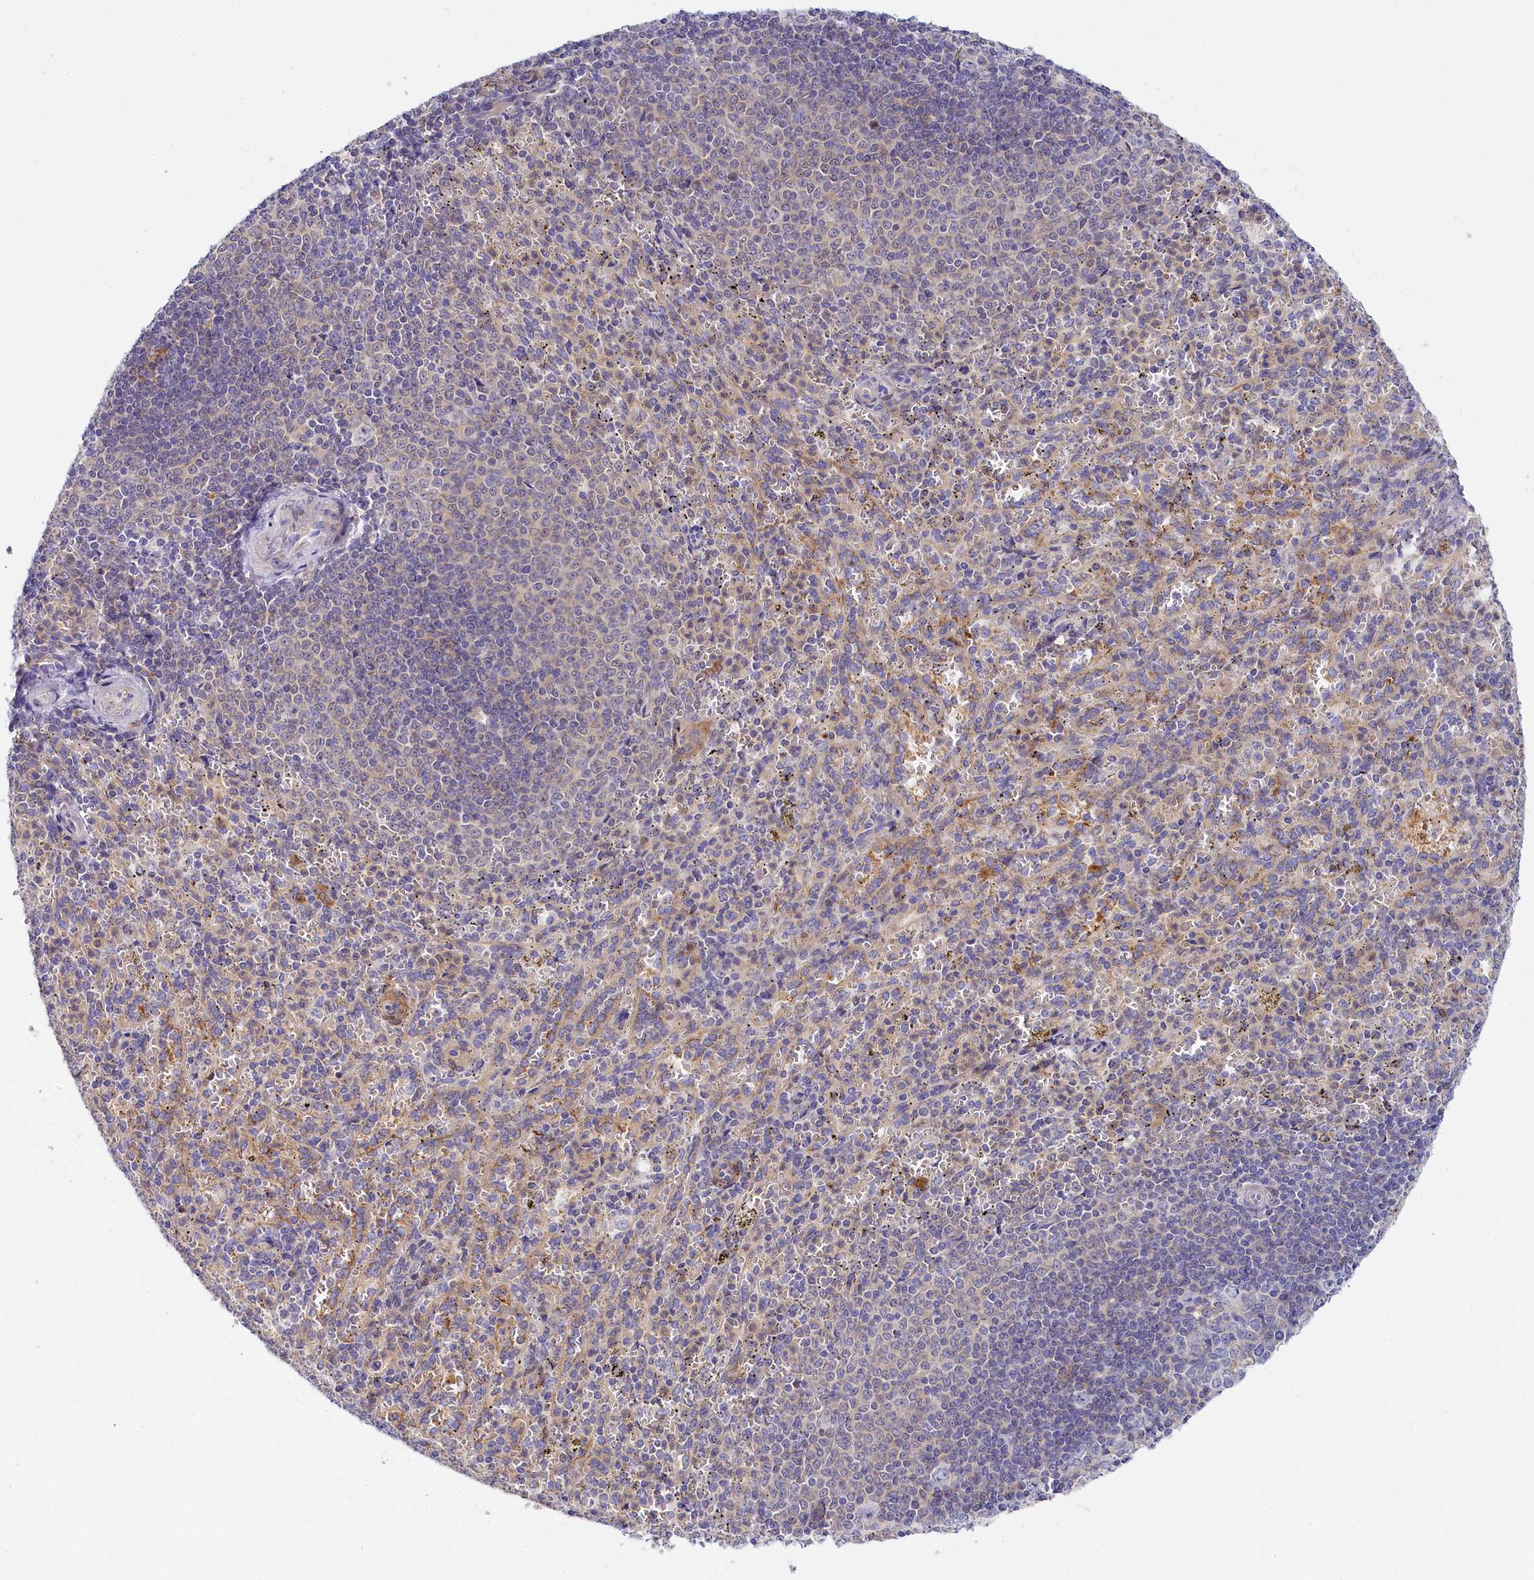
{"staining": {"intensity": "negative", "quantity": "none", "location": "none"}, "tissue": "spleen", "cell_type": "Cells in red pulp", "image_type": "normal", "snomed": [{"axis": "morphology", "description": "Normal tissue, NOS"}, {"axis": "topography", "description": "Spleen"}], "caption": "This is a photomicrograph of immunohistochemistry staining of benign spleen, which shows no staining in cells in red pulp. (DAB (3,3'-diaminobenzidine) IHC with hematoxylin counter stain).", "gene": "KATNB1", "patient": {"sex": "female", "age": 21}}